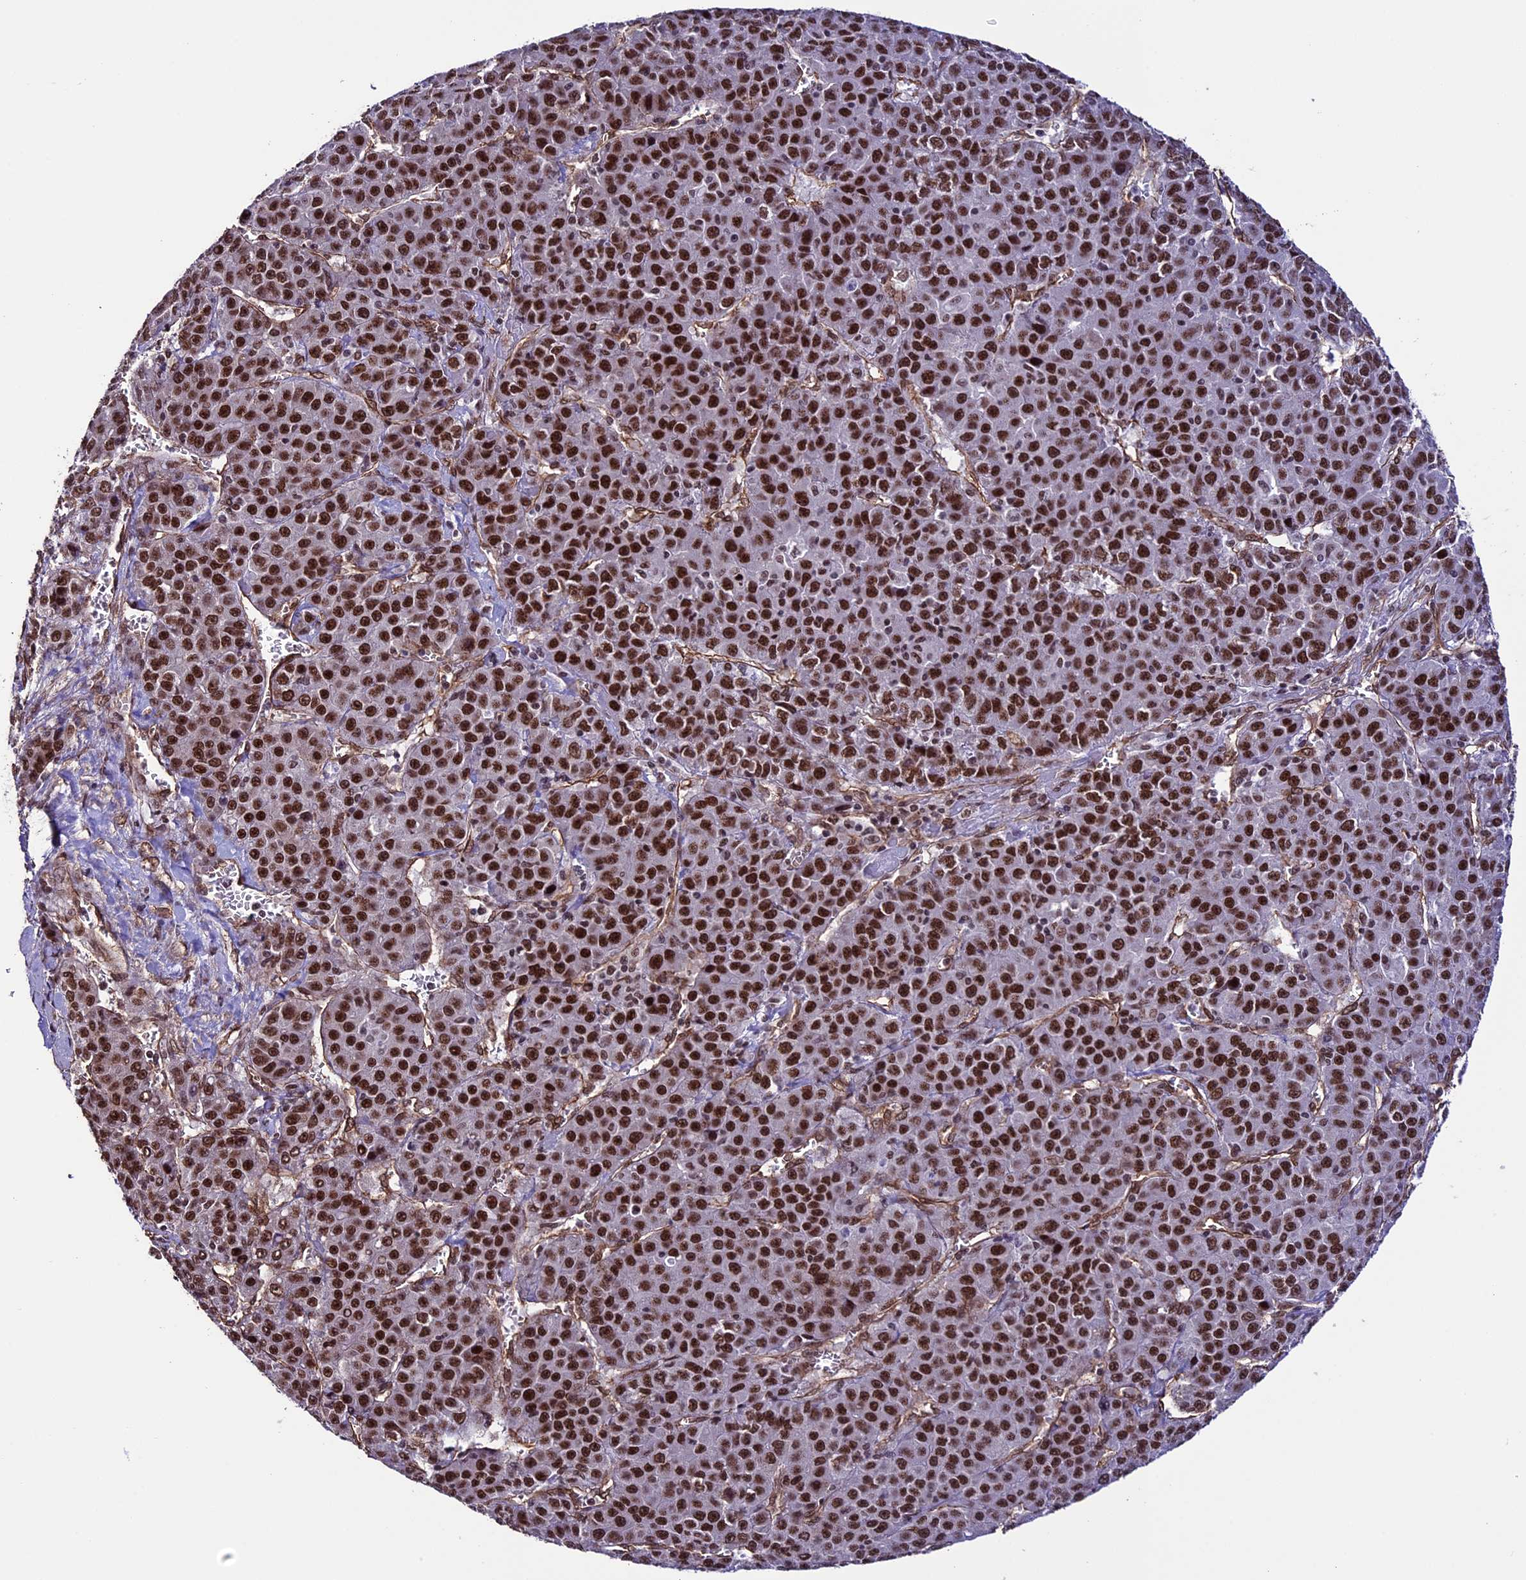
{"staining": {"intensity": "strong", "quantity": ">75%", "location": "nuclear"}, "tissue": "liver cancer", "cell_type": "Tumor cells", "image_type": "cancer", "snomed": [{"axis": "morphology", "description": "Carcinoma, Hepatocellular, NOS"}, {"axis": "topography", "description": "Liver"}], "caption": "Hepatocellular carcinoma (liver) stained for a protein (brown) reveals strong nuclear positive staining in approximately >75% of tumor cells.", "gene": "MPHOSPH8", "patient": {"sex": "female", "age": 53}}